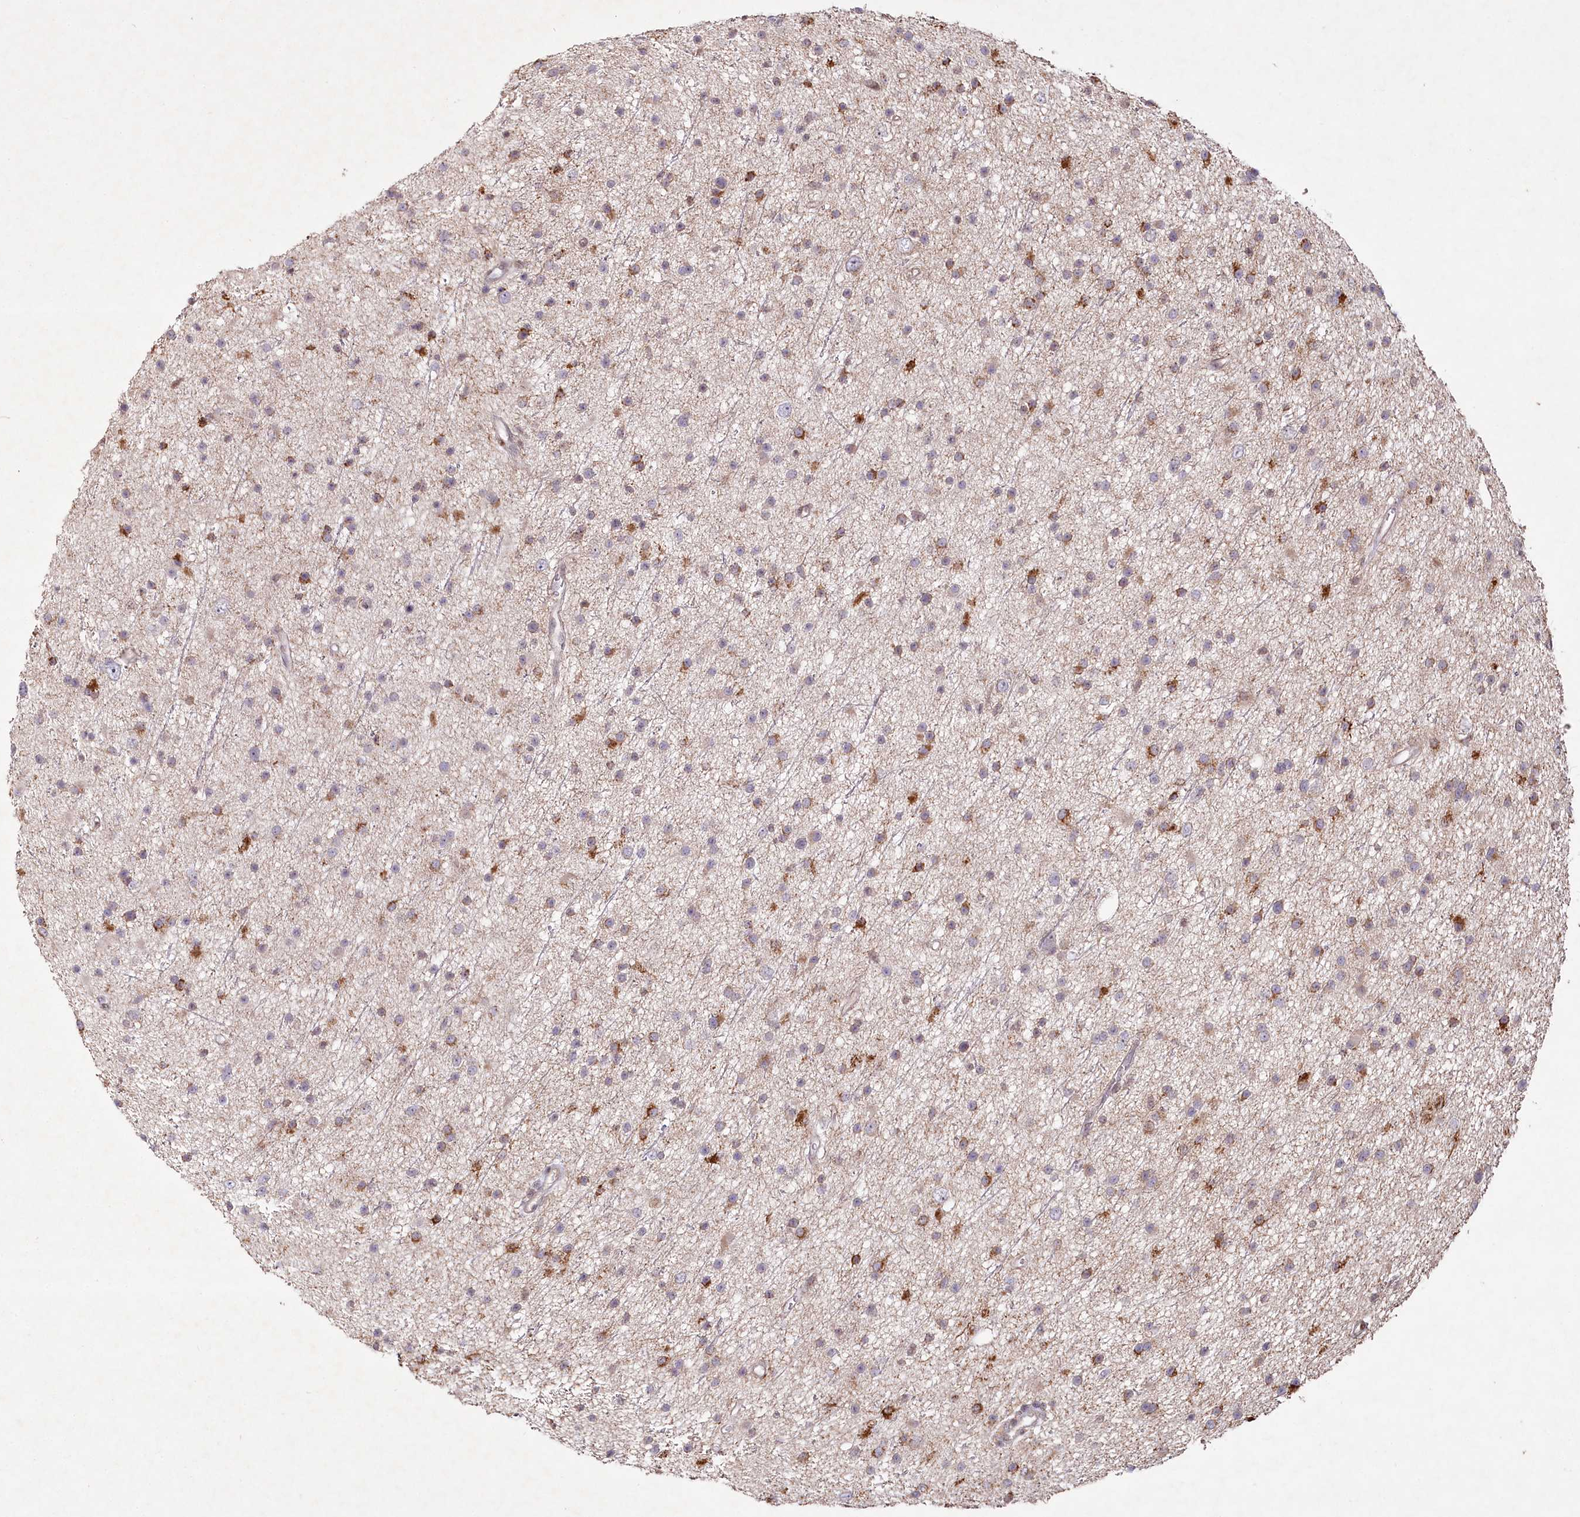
{"staining": {"intensity": "moderate", "quantity": "<25%", "location": "cytoplasmic/membranous"}, "tissue": "glioma", "cell_type": "Tumor cells", "image_type": "cancer", "snomed": [{"axis": "morphology", "description": "Glioma, malignant, Low grade"}, {"axis": "topography", "description": "Cerebral cortex"}], "caption": "This is an image of immunohistochemistry (IHC) staining of glioma, which shows moderate expression in the cytoplasmic/membranous of tumor cells.", "gene": "PSTK", "patient": {"sex": "female", "age": 39}}